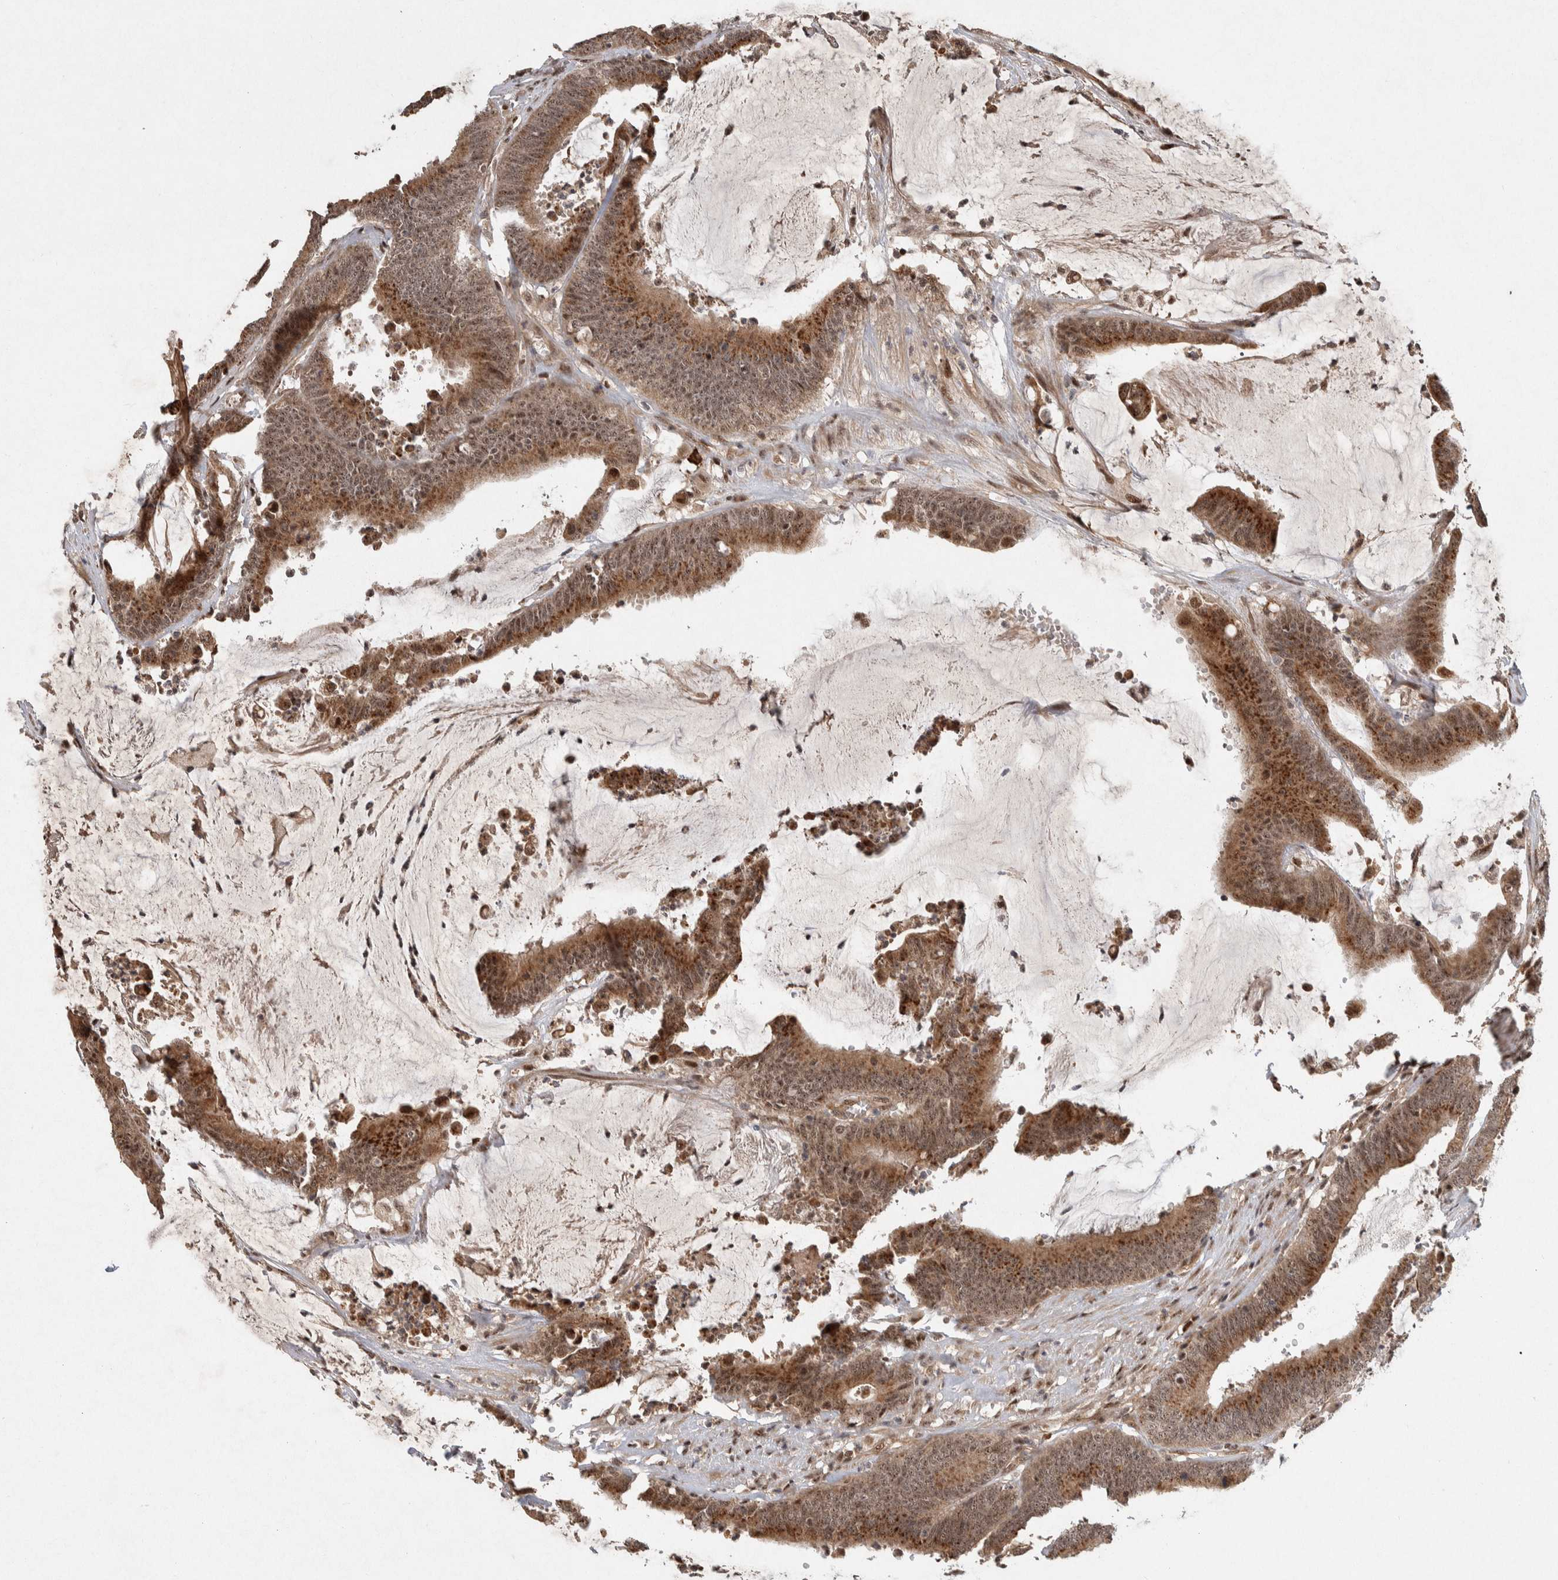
{"staining": {"intensity": "moderate", "quantity": ">75%", "location": "cytoplasmic/membranous,nuclear"}, "tissue": "colorectal cancer", "cell_type": "Tumor cells", "image_type": "cancer", "snomed": [{"axis": "morphology", "description": "Adenocarcinoma, NOS"}, {"axis": "topography", "description": "Rectum"}], "caption": "Colorectal cancer stained with a brown dye reveals moderate cytoplasmic/membranous and nuclear positive staining in approximately >75% of tumor cells.", "gene": "TOR1B", "patient": {"sex": "female", "age": 66}}